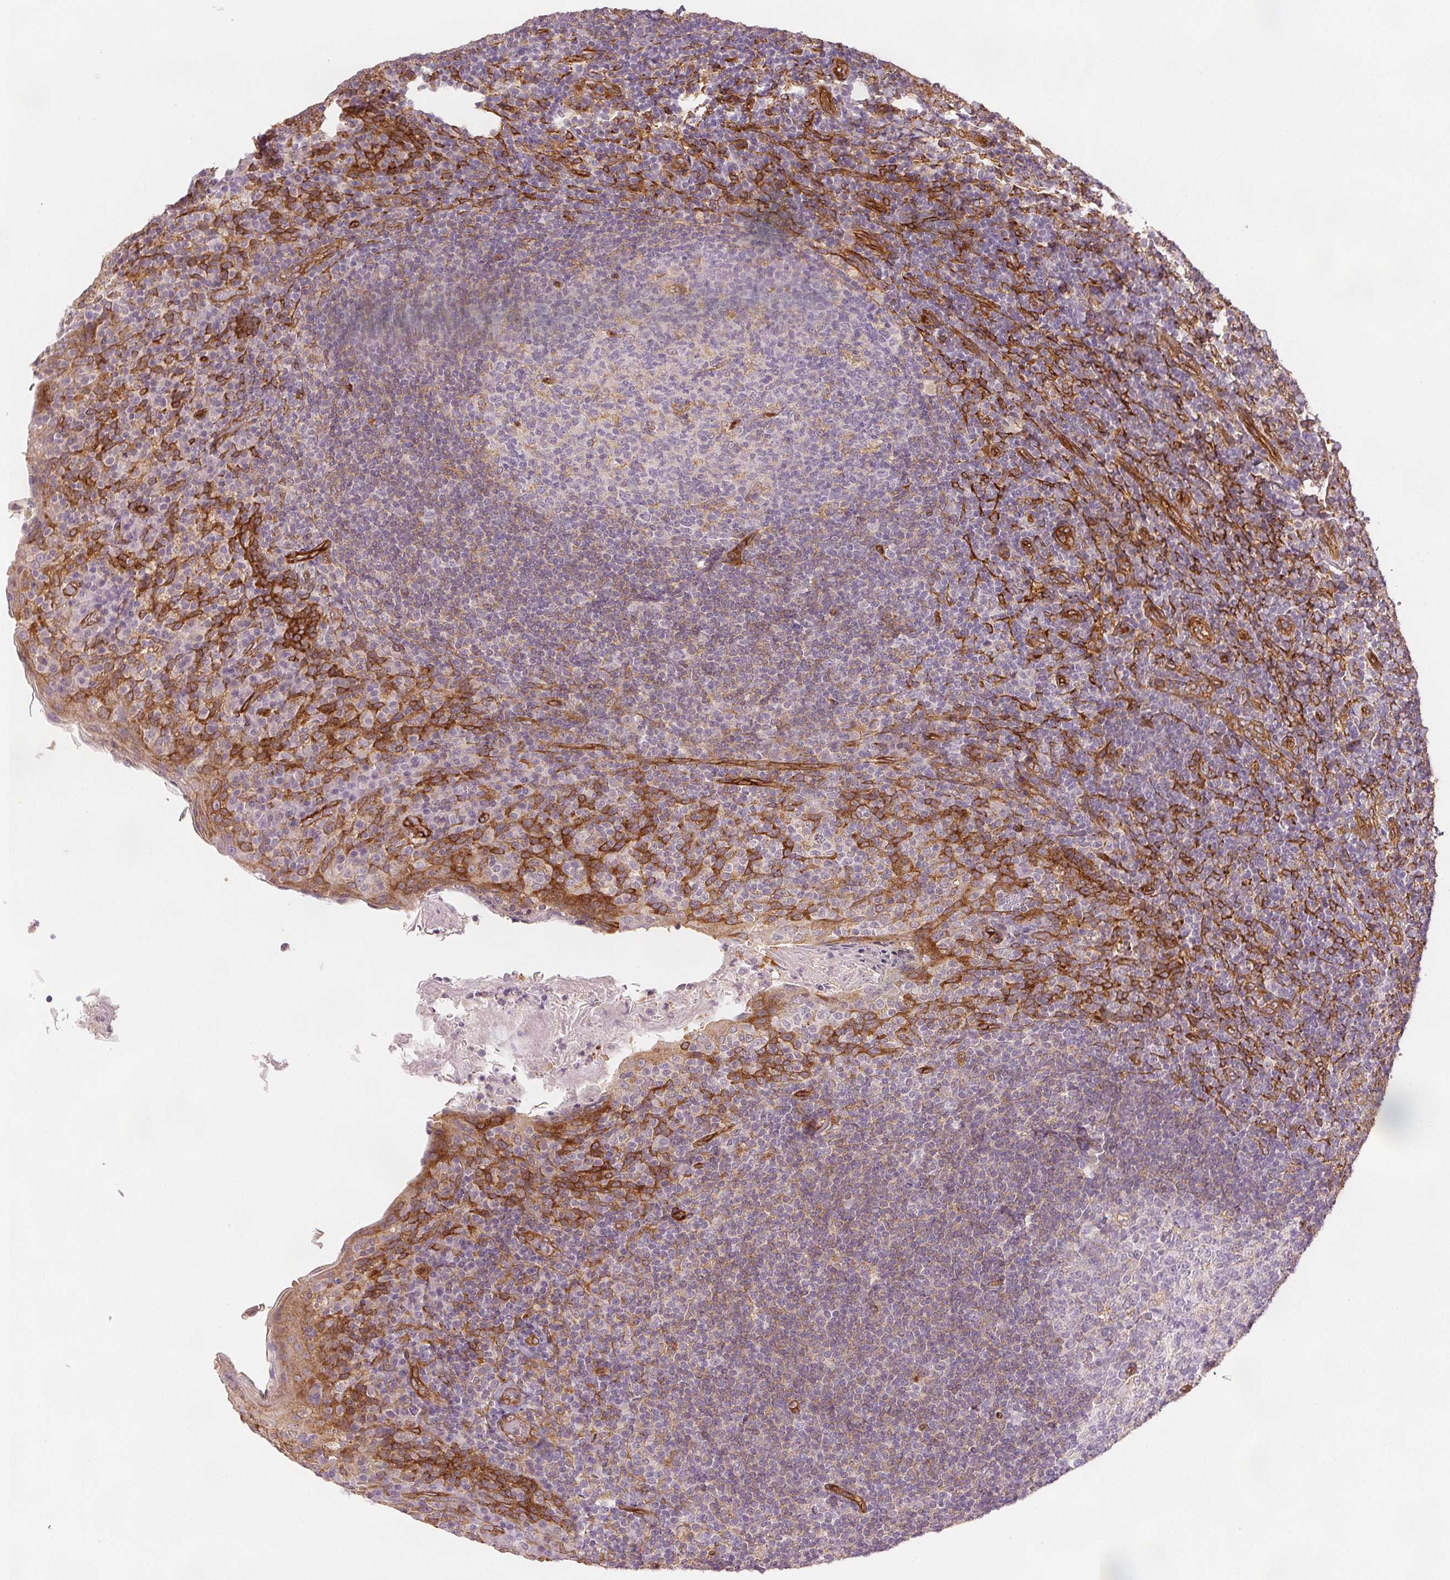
{"staining": {"intensity": "negative", "quantity": "none", "location": "none"}, "tissue": "tonsil", "cell_type": "Germinal center cells", "image_type": "normal", "snomed": [{"axis": "morphology", "description": "Normal tissue, NOS"}, {"axis": "topography", "description": "Tonsil"}], "caption": "IHC of normal tonsil shows no expression in germinal center cells.", "gene": "DIAPH2", "patient": {"sex": "female", "age": 10}}